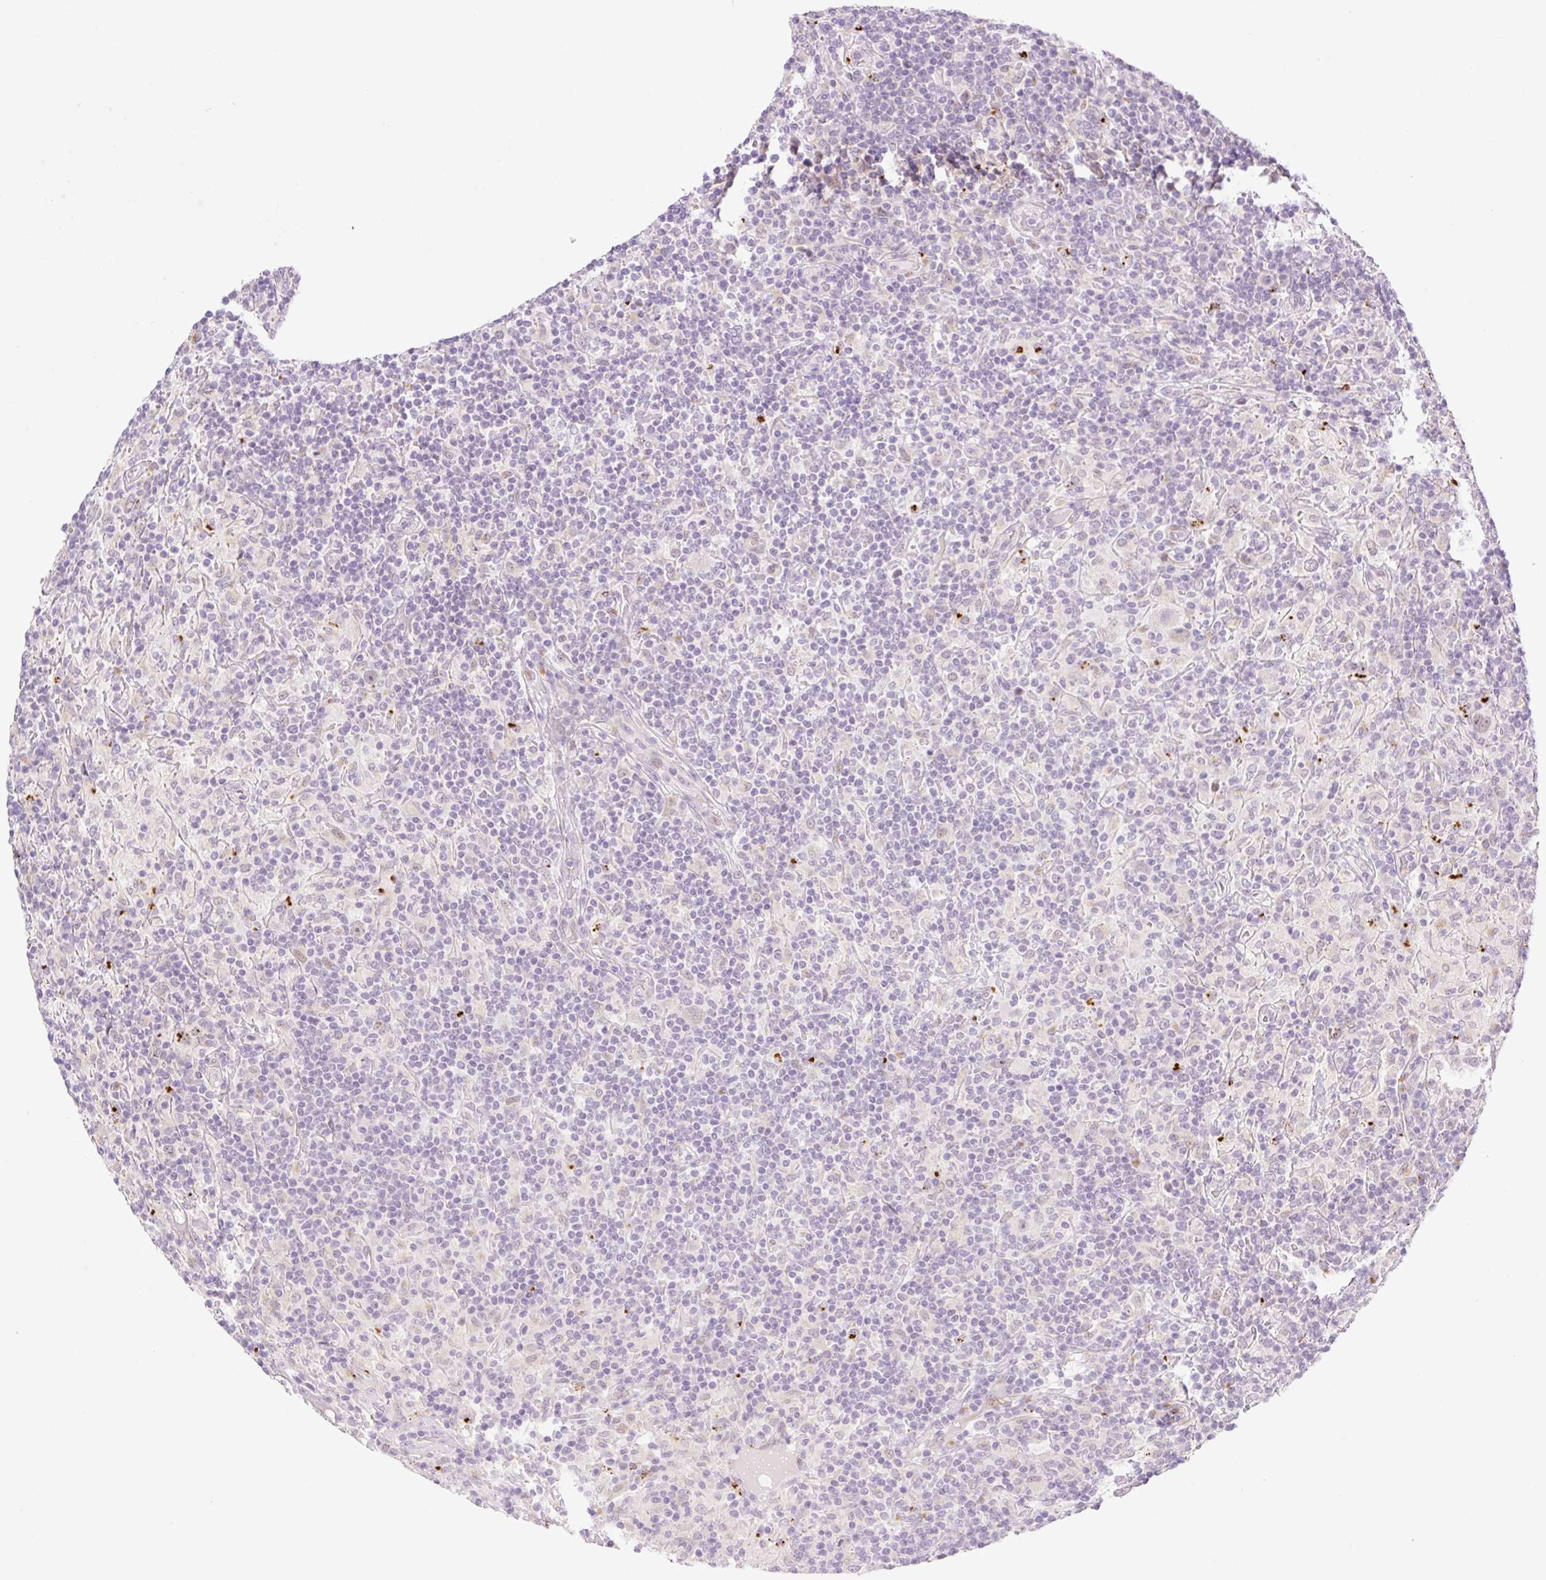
{"staining": {"intensity": "negative", "quantity": "none", "location": "none"}, "tissue": "lymphoma", "cell_type": "Tumor cells", "image_type": "cancer", "snomed": [{"axis": "morphology", "description": "Hodgkin's disease, NOS"}, {"axis": "topography", "description": "Lymph node"}], "caption": "High power microscopy photomicrograph of an immunohistochemistry histopathology image of Hodgkin's disease, revealing no significant positivity in tumor cells.", "gene": "SPRYD4", "patient": {"sex": "male", "age": 70}}